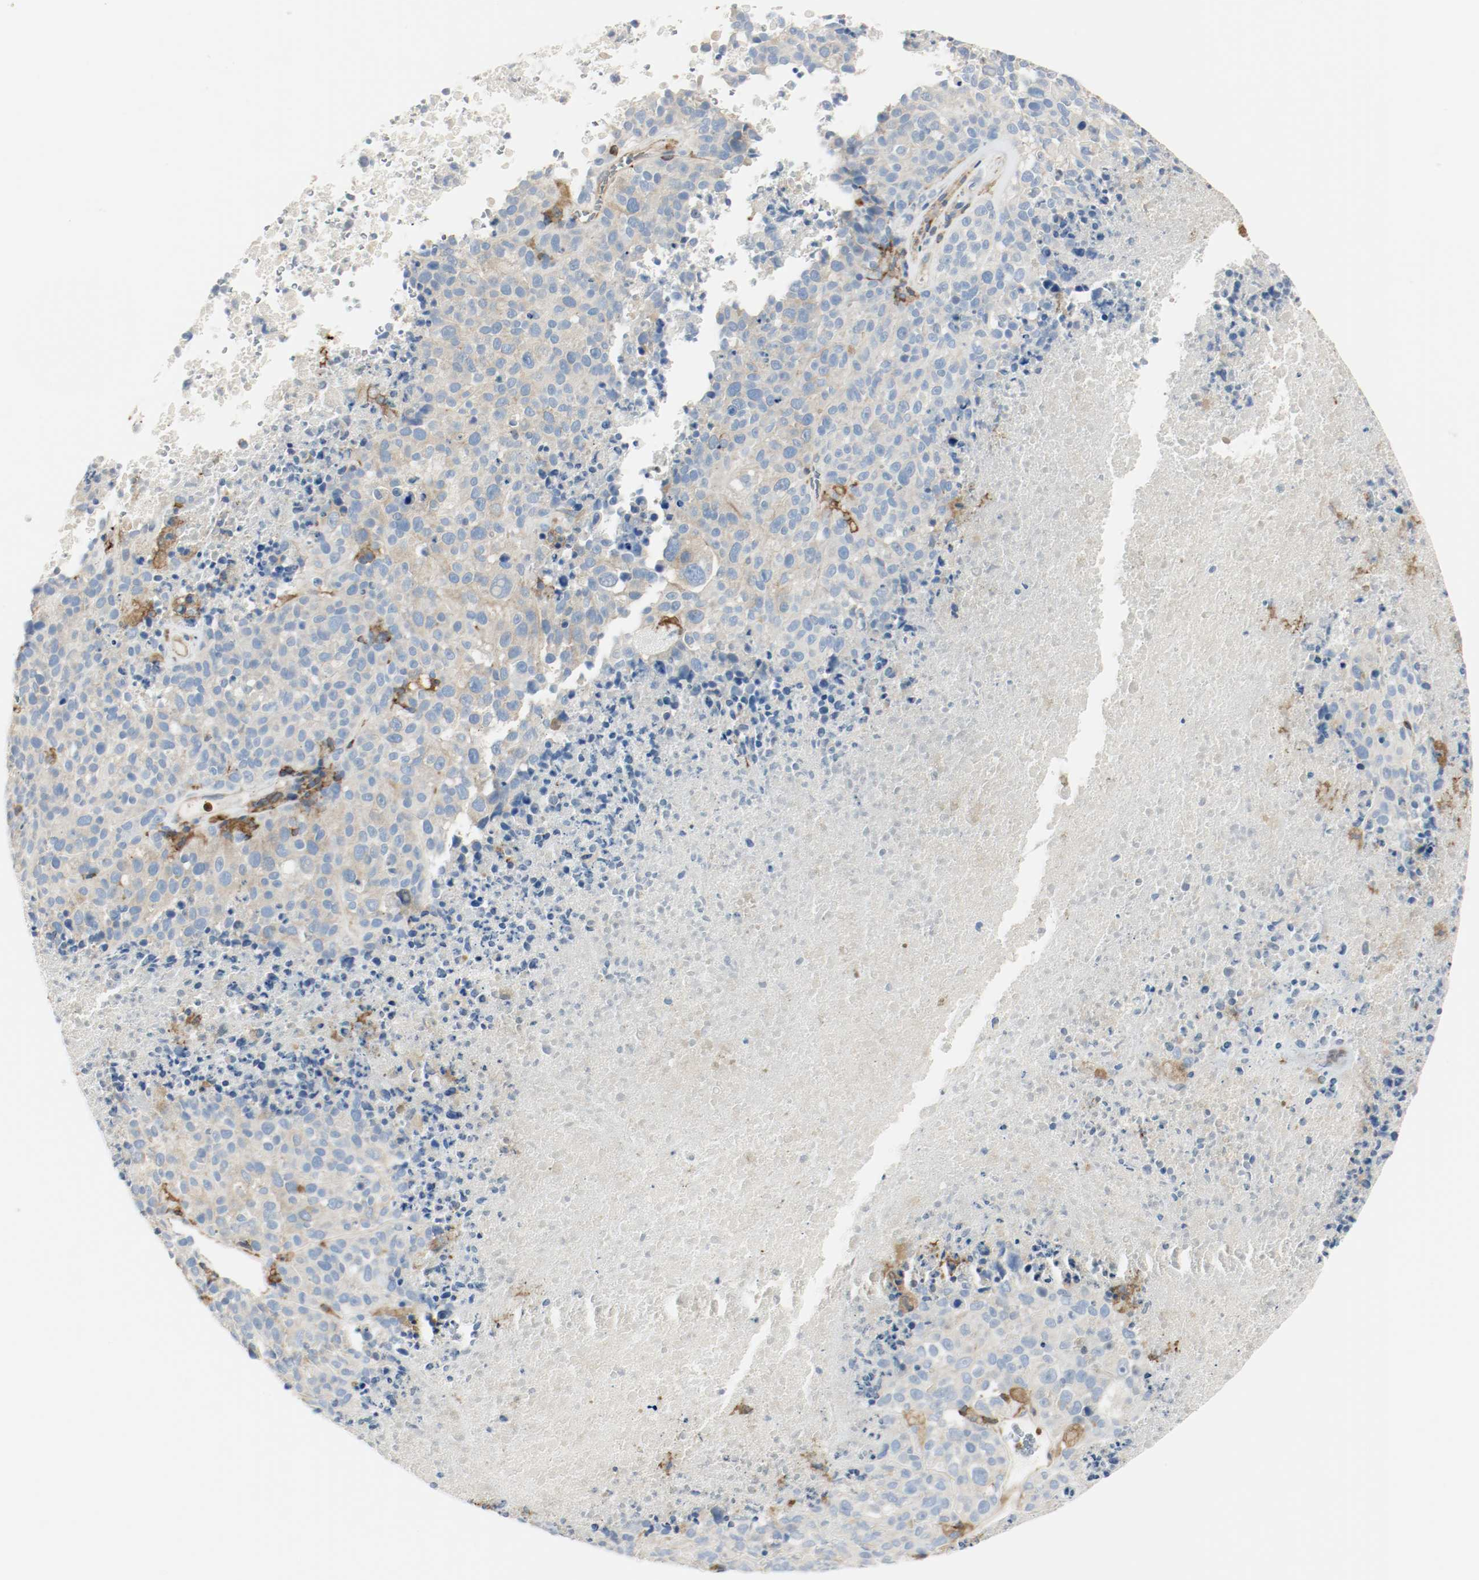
{"staining": {"intensity": "weak", "quantity": "25%-75%", "location": "cytoplasmic/membranous"}, "tissue": "melanoma", "cell_type": "Tumor cells", "image_type": "cancer", "snomed": [{"axis": "morphology", "description": "Malignant melanoma, Metastatic site"}, {"axis": "topography", "description": "Cerebral cortex"}], "caption": "Melanoma was stained to show a protein in brown. There is low levels of weak cytoplasmic/membranous positivity in about 25%-75% of tumor cells.", "gene": "ARPC1B", "patient": {"sex": "female", "age": 52}}